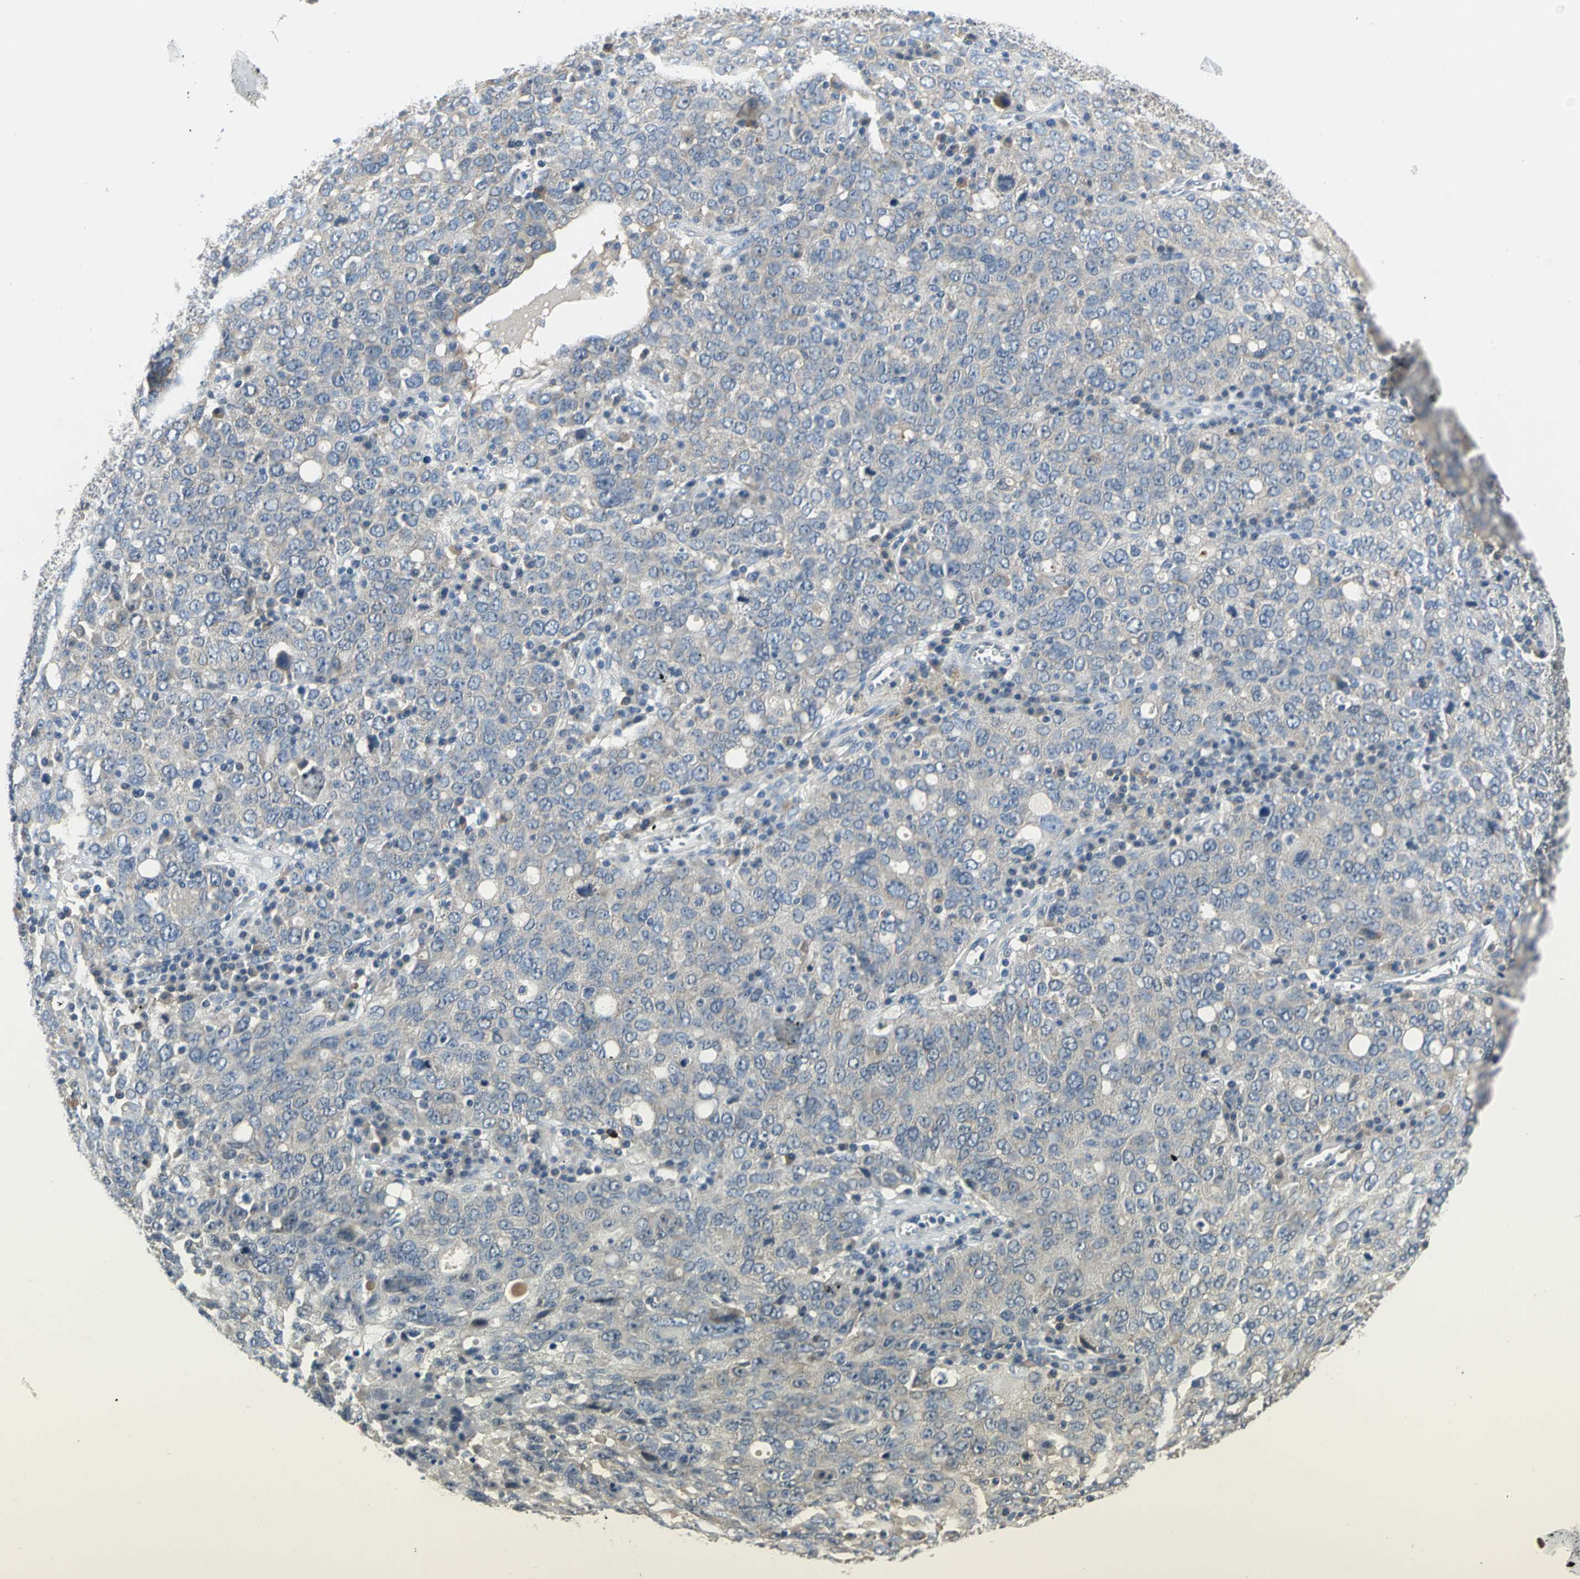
{"staining": {"intensity": "weak", "quantity": ">75%", "location": "cytoplasmic/membranous"}, "tissue": "ovarian cancer", "cell_type": "Tumor cells", "image_type": "cancer", "snomed": [{"axis": "morphology", "description": "Carcinoma, endometroid"}, {"axis": "topography", "description": "Ovary"}], "caption": "This is a micrograph of immunohistochemistry (IHC) staining of endometroid carcinoma (ovarian), which shows weak staining in the cytoplasmic/membranous of tumor cells.", "gene": "ZNF415", "patient": {"sex": "female", "age": 62}}